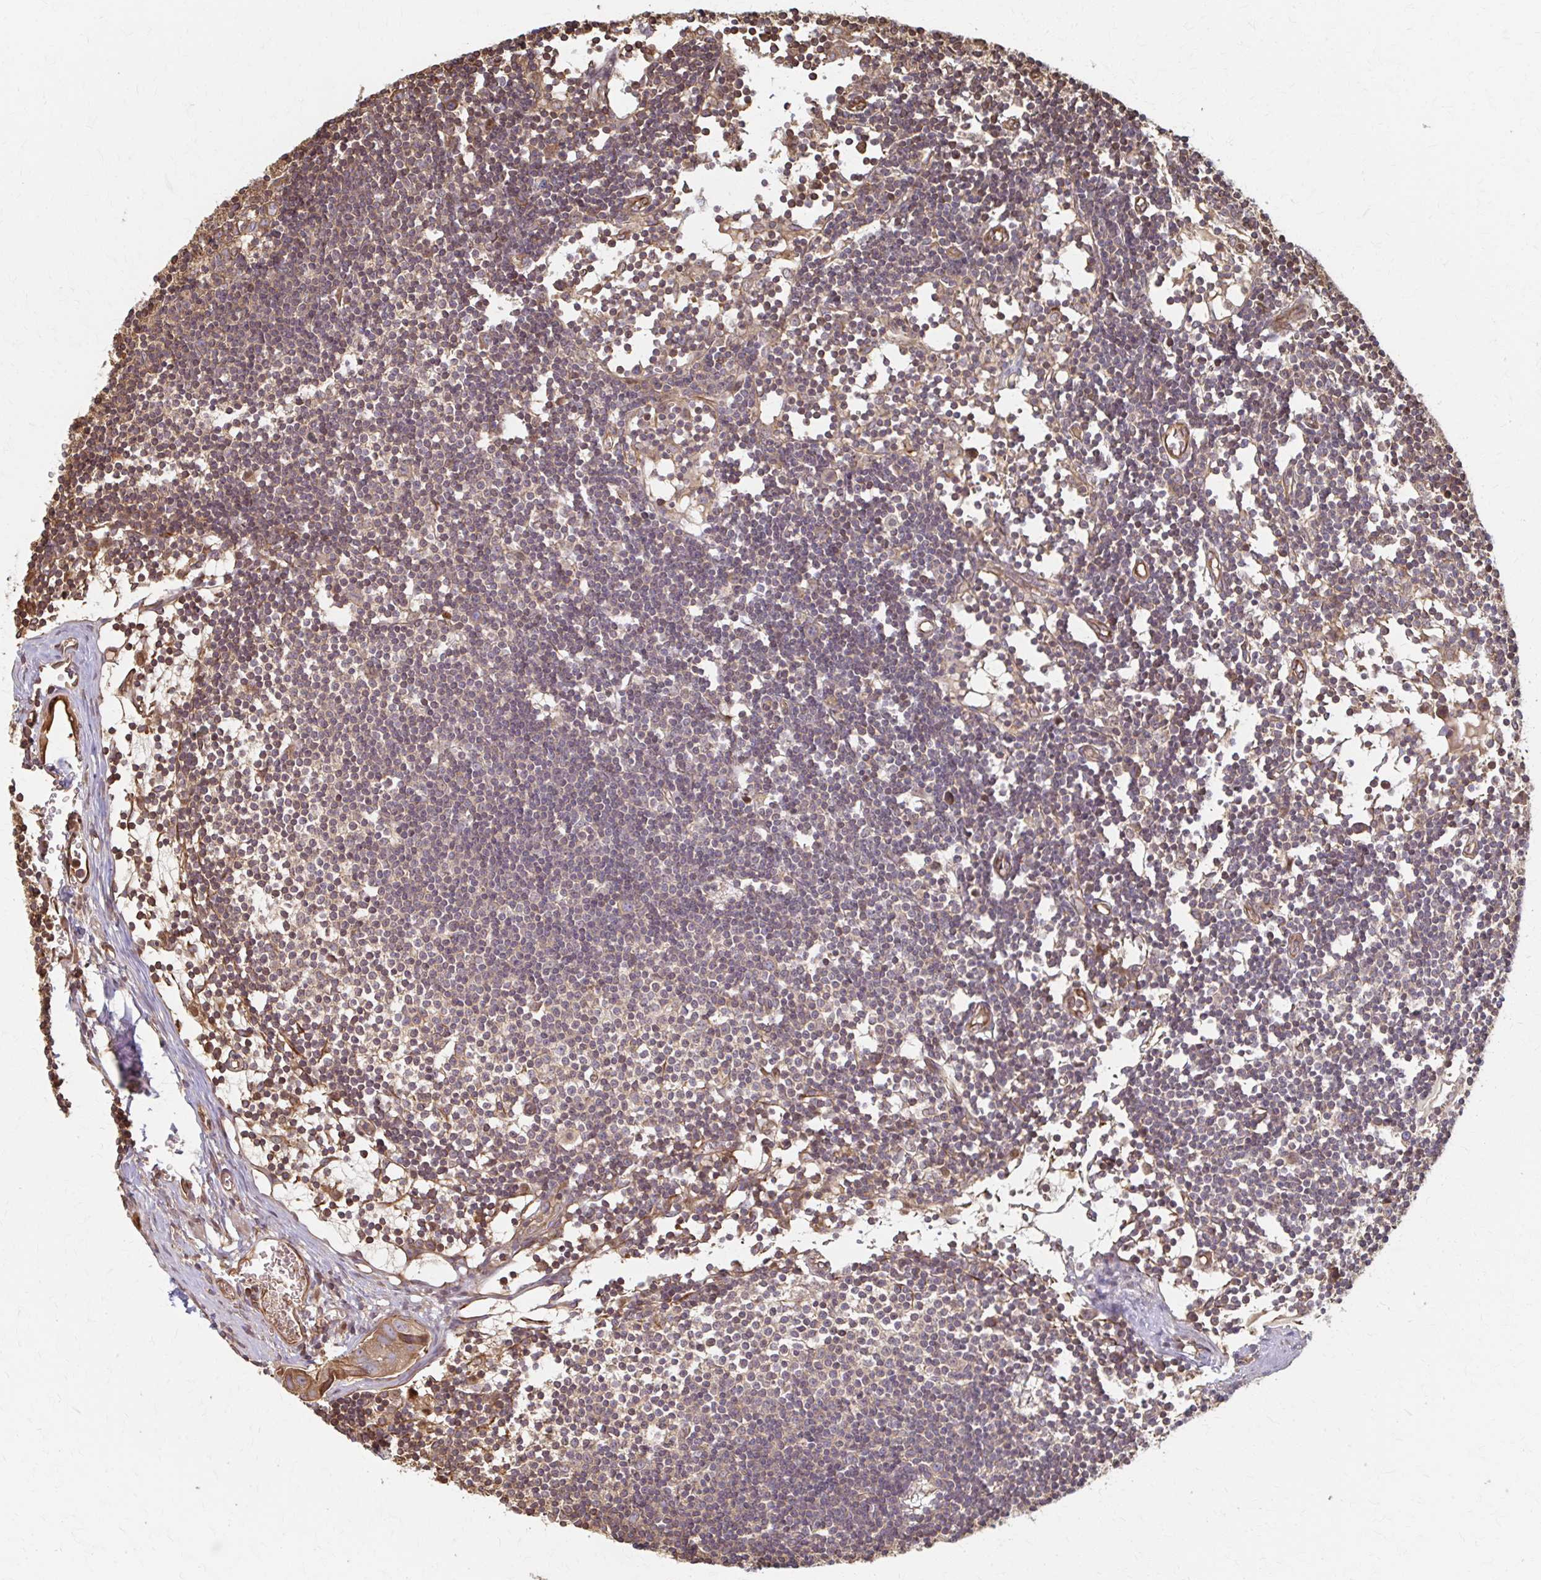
{"staining": {"intensity": "moderate", "quantity": ">75%", "location": "cytoplasmic/membranous"}, "tissue": "lymph node", "cell_type": "Germinal center cells", "image_type": "normal", "snomed": [{"axis": "morphology", "description": "Normal tissue, NOS"}, {"axis": "topography", "description": "Lymph node"}], "caption": "Protein staining by immunohistochemistry (IHC) exhibits moderate cytoplasmic/membranous positivity in approximately >75% of germinal center cells in benign lymph node. Using DAB (3,3'-diaminobenzidine) (brown) and hematoxylin (blue) stains, captured at high magnification using brightfield microscopy.", "gene": "ARHGAP35", "patient": {"sex": "female", "age": 11}}